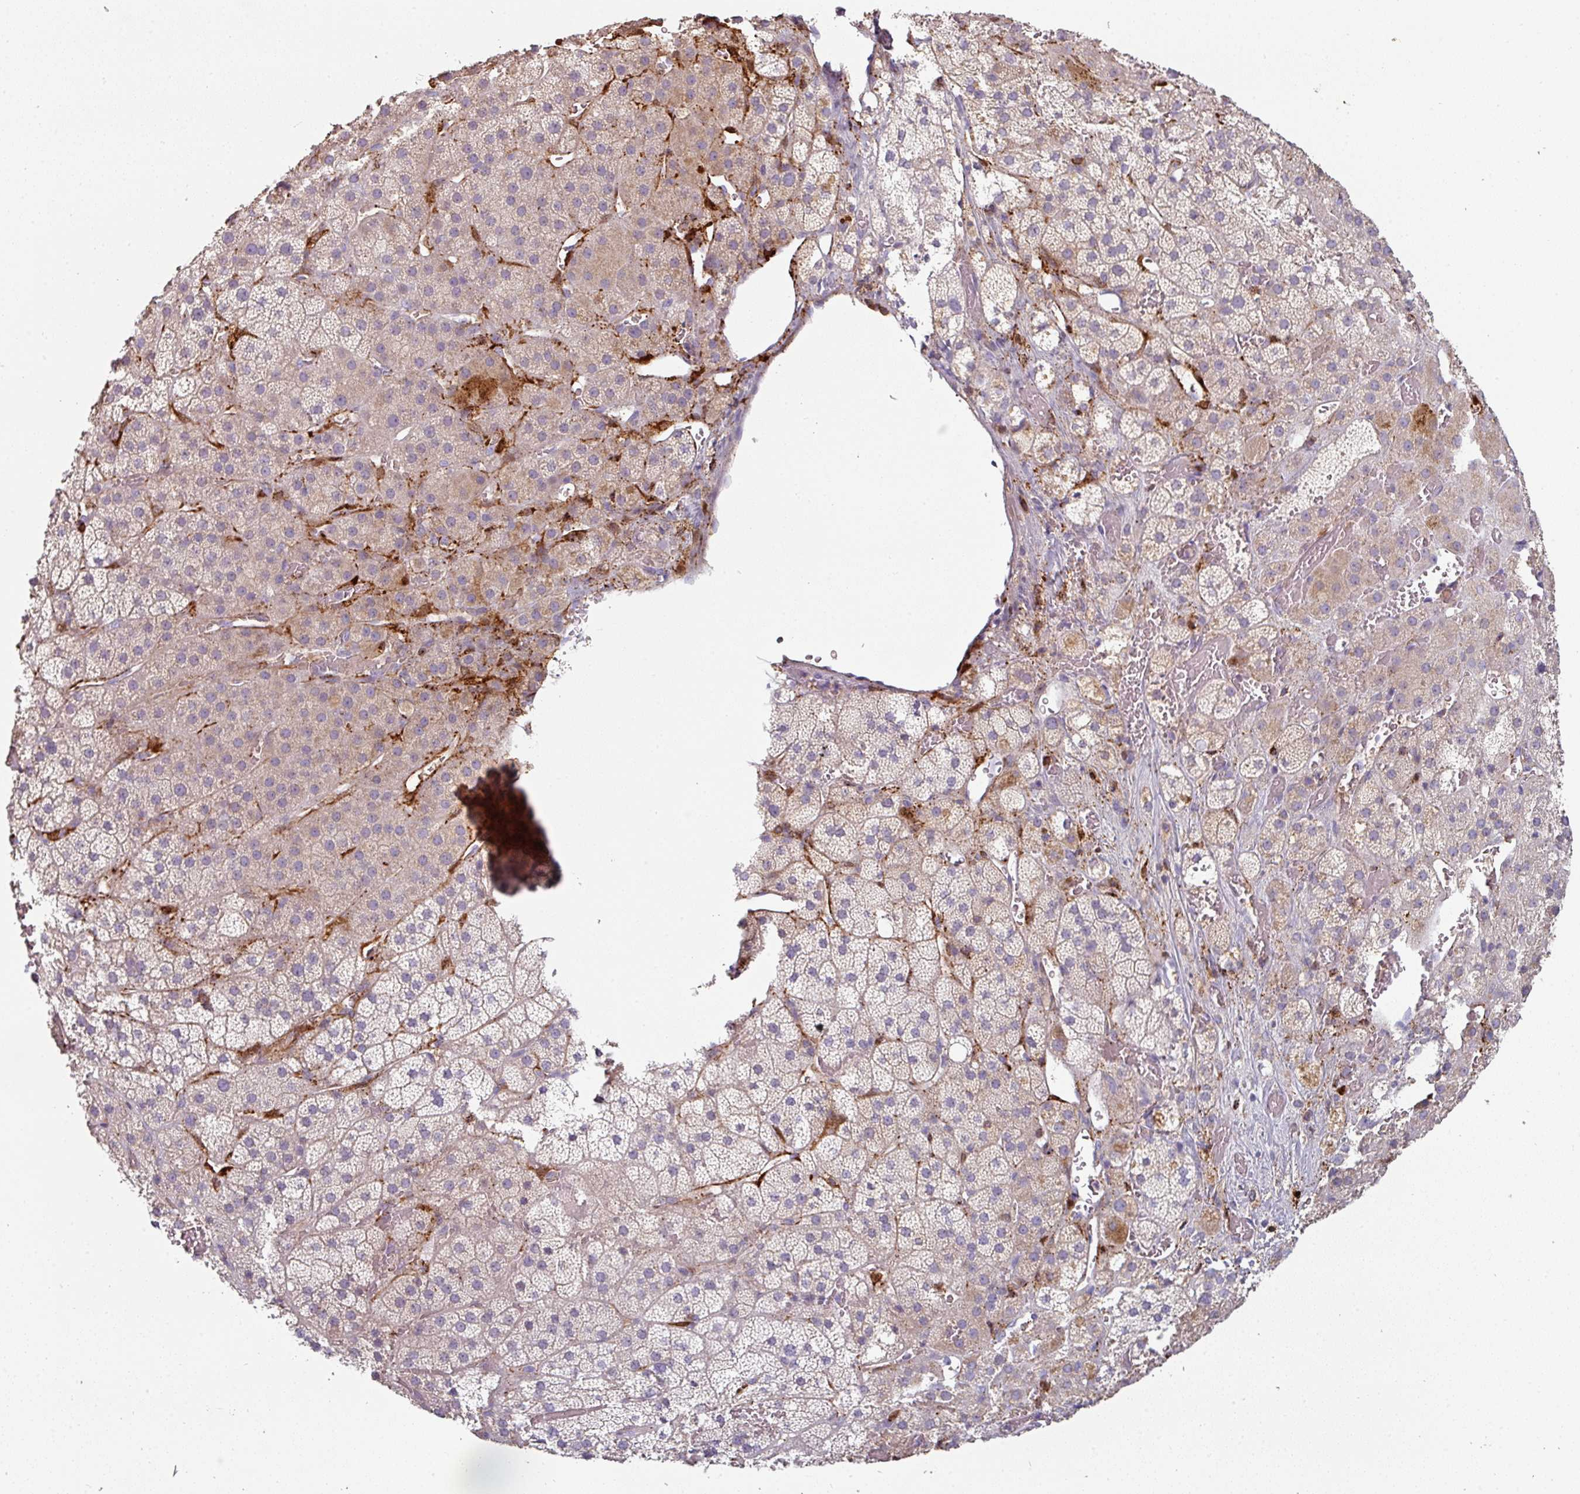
{"staining": {"intensity": "weak", "quantity": "25%-75%", "location": "cytoplasmic/membranous"}, "tissue": "adrenal gland", "cell_type": "Glandular cells", "image_type": "normal", "snomed": [{"axis": "morphology", "description": "Normal tissue, NOS"}, {"axis": "topography", "description": "Adrenal gland"}], "caption": "This is a histology image of immunohistochemistry staining of normal adrenal gland, which shows weak expression in the cytoplasmic/membranous of glandular cells.", "gene": "CD3G", "patient": {"sex": "male", "age": 57}}